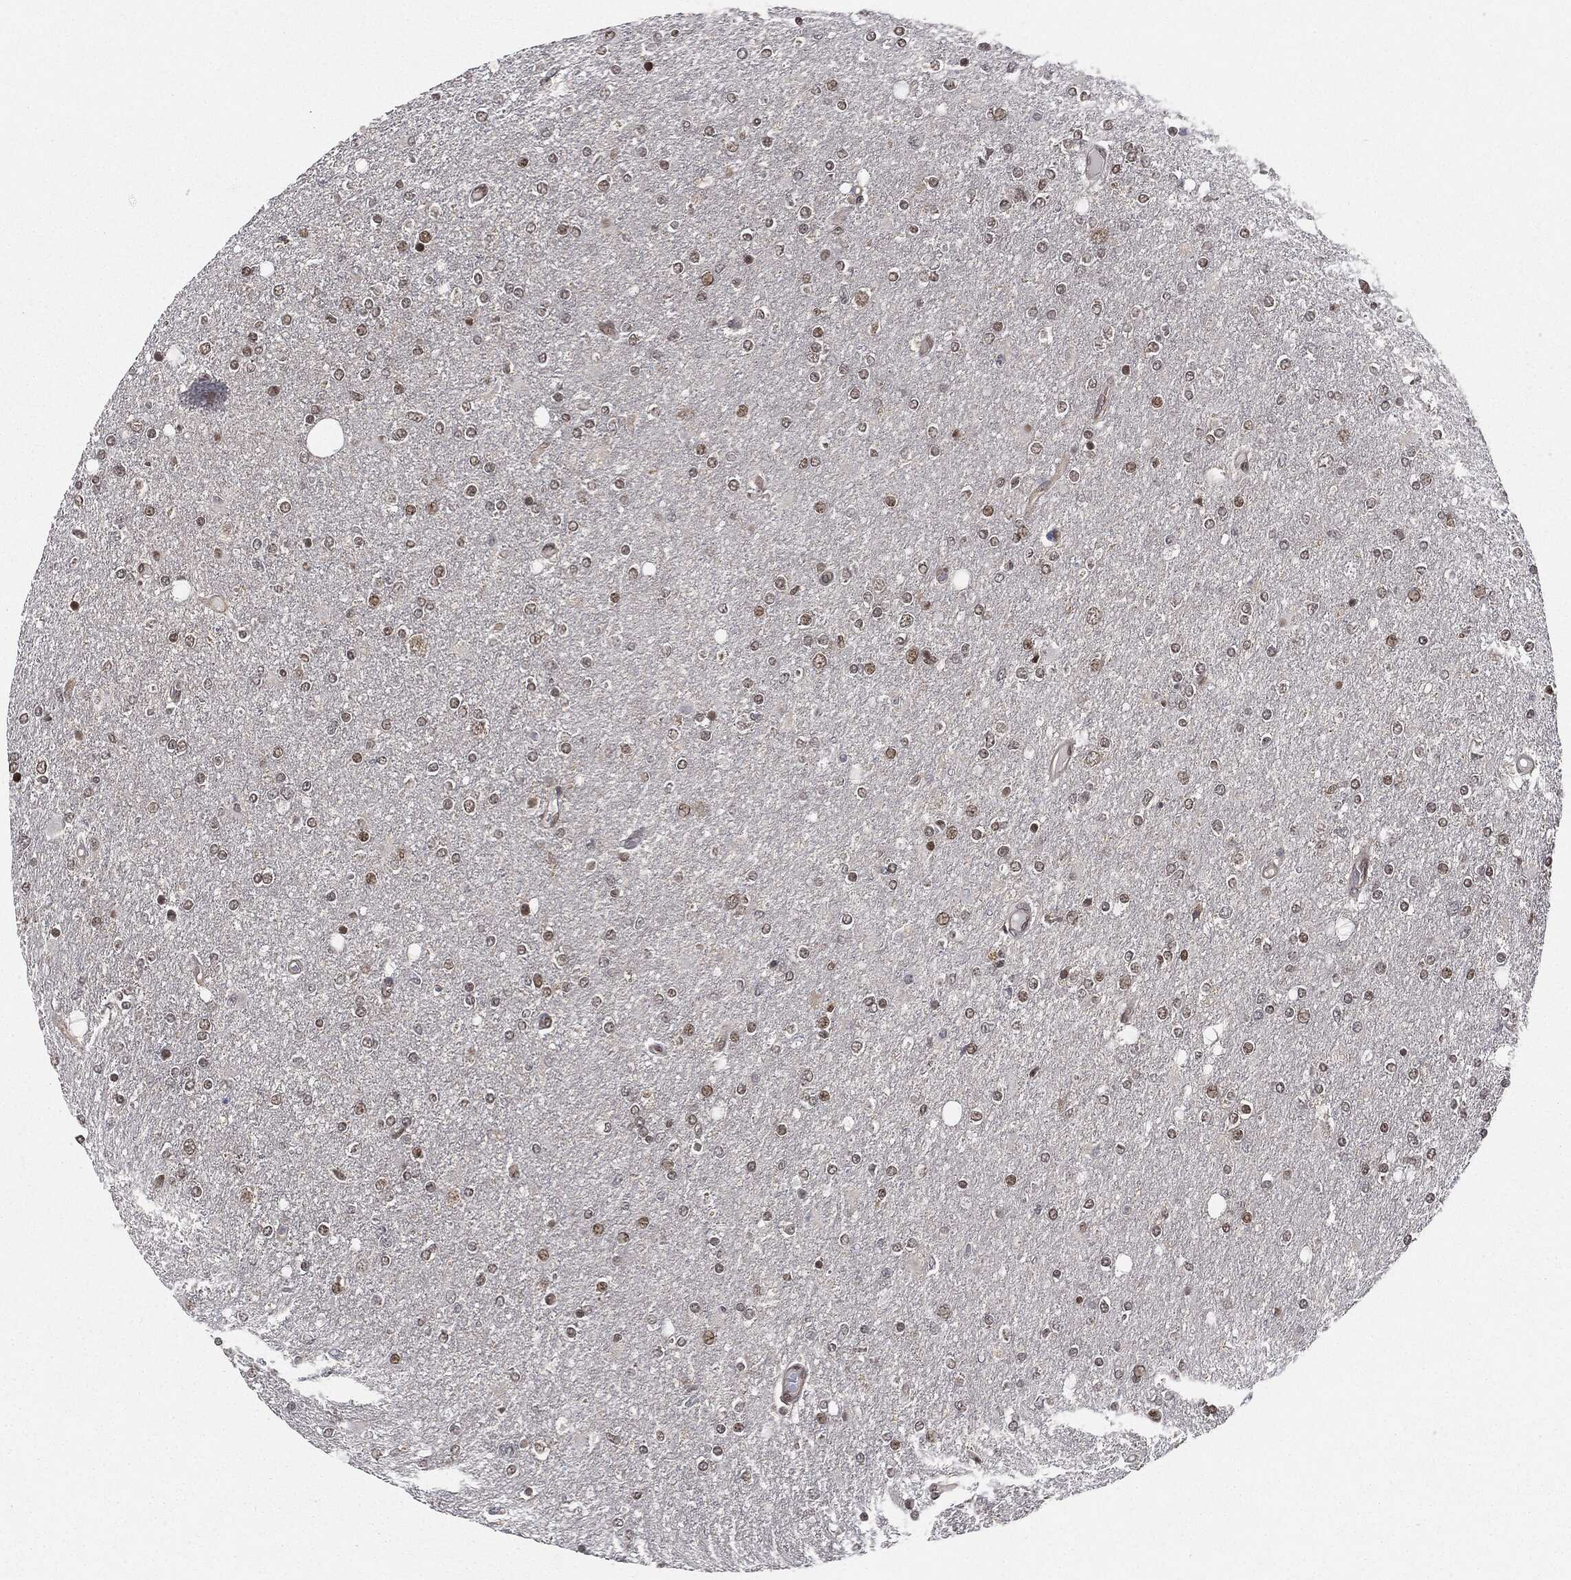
{"staining": {"intensity": "moderate", "quantity": "<25%", "location": "nuclear"}, "tissue": "glioma", "cell_type": "Tumor cells", "image_type": "cancer", "snomed": [{"axis": "morphology", "description": "Glioma, malignant, High grade"}, {"axis": "topography", "description": "Cerebral cortex"}], "caption": "Human high-grade glioma (malignant) stained with a protein marker displays moderate staining in tumor cells.", "gene": "TBC1D22A", "patient": {"sex": "male", "age": 70}}